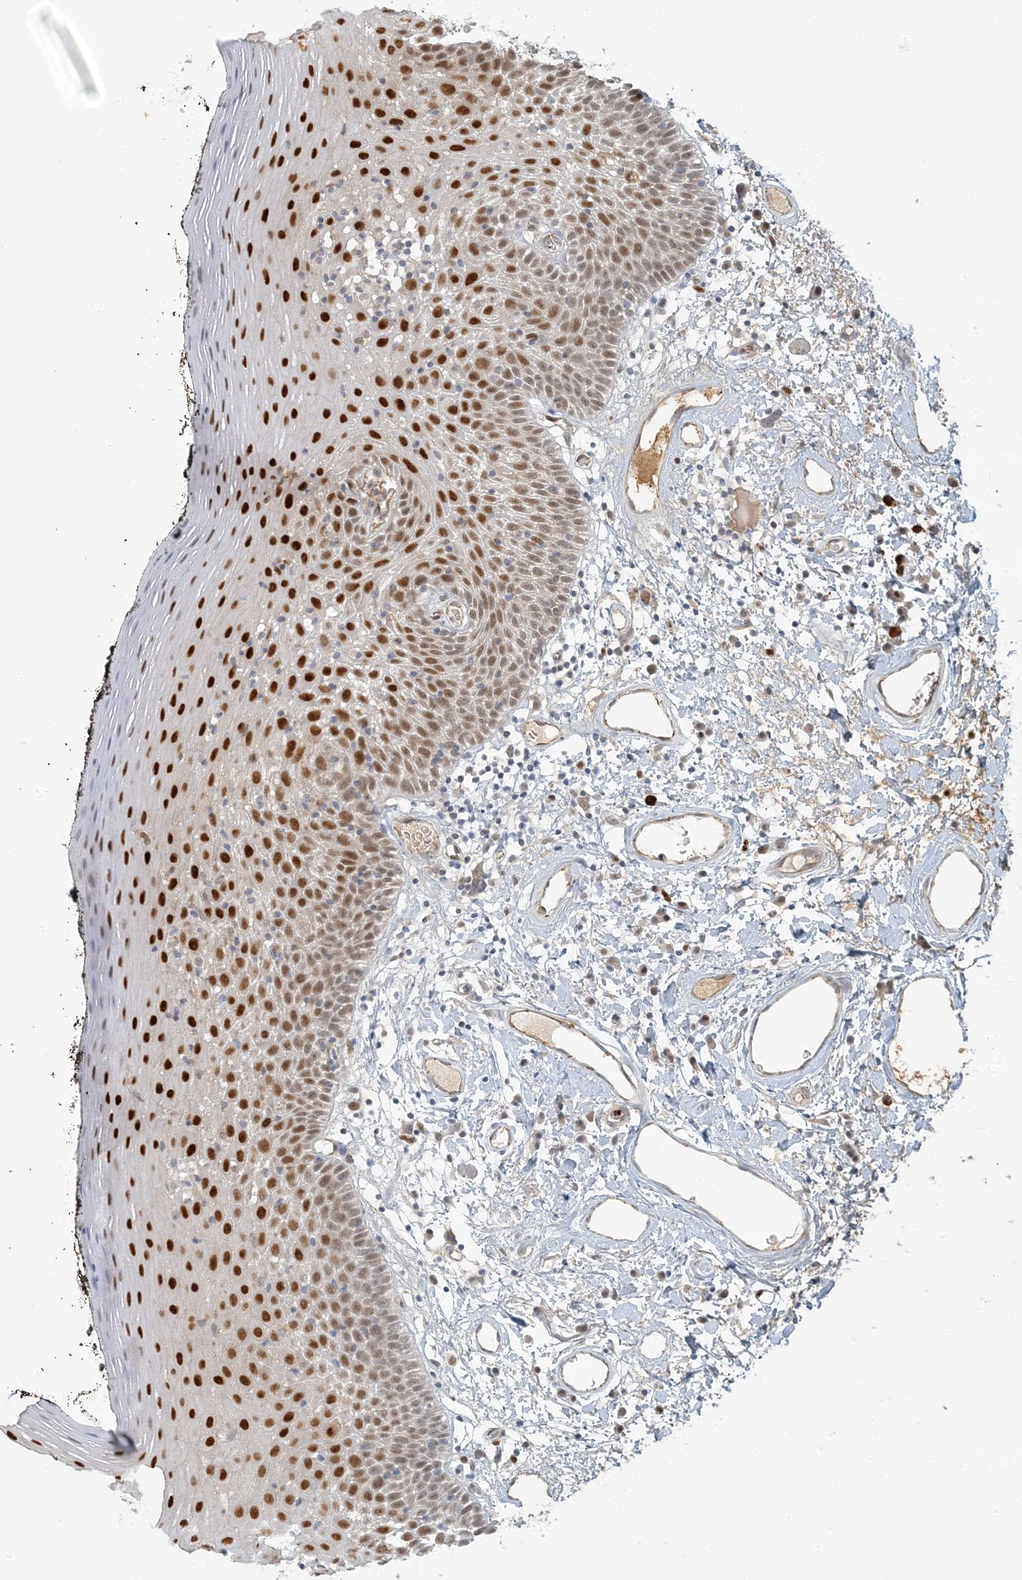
{"staining": {"intensity": "strong", "quantity": "25%-75%", "location": "nuclear"}, "tissue": "oral mucosa", "cell_type": "Squamous epithelial cells", "image_type": "normal", "snomed": [{"axis": "morphology", "description": "Normal tissue, NOS"}, {"axis": "topography", "description": "Oral tissue"}], "caption": "This histopathology image shows immunohistochemistry staining of unremarkable human oral mucosa, with high strong nuclear positivity in approximately 25%-75% of squamous epithelial cells.", "gene": "AK9", "patient": {"sex": "male", "age": 74}}